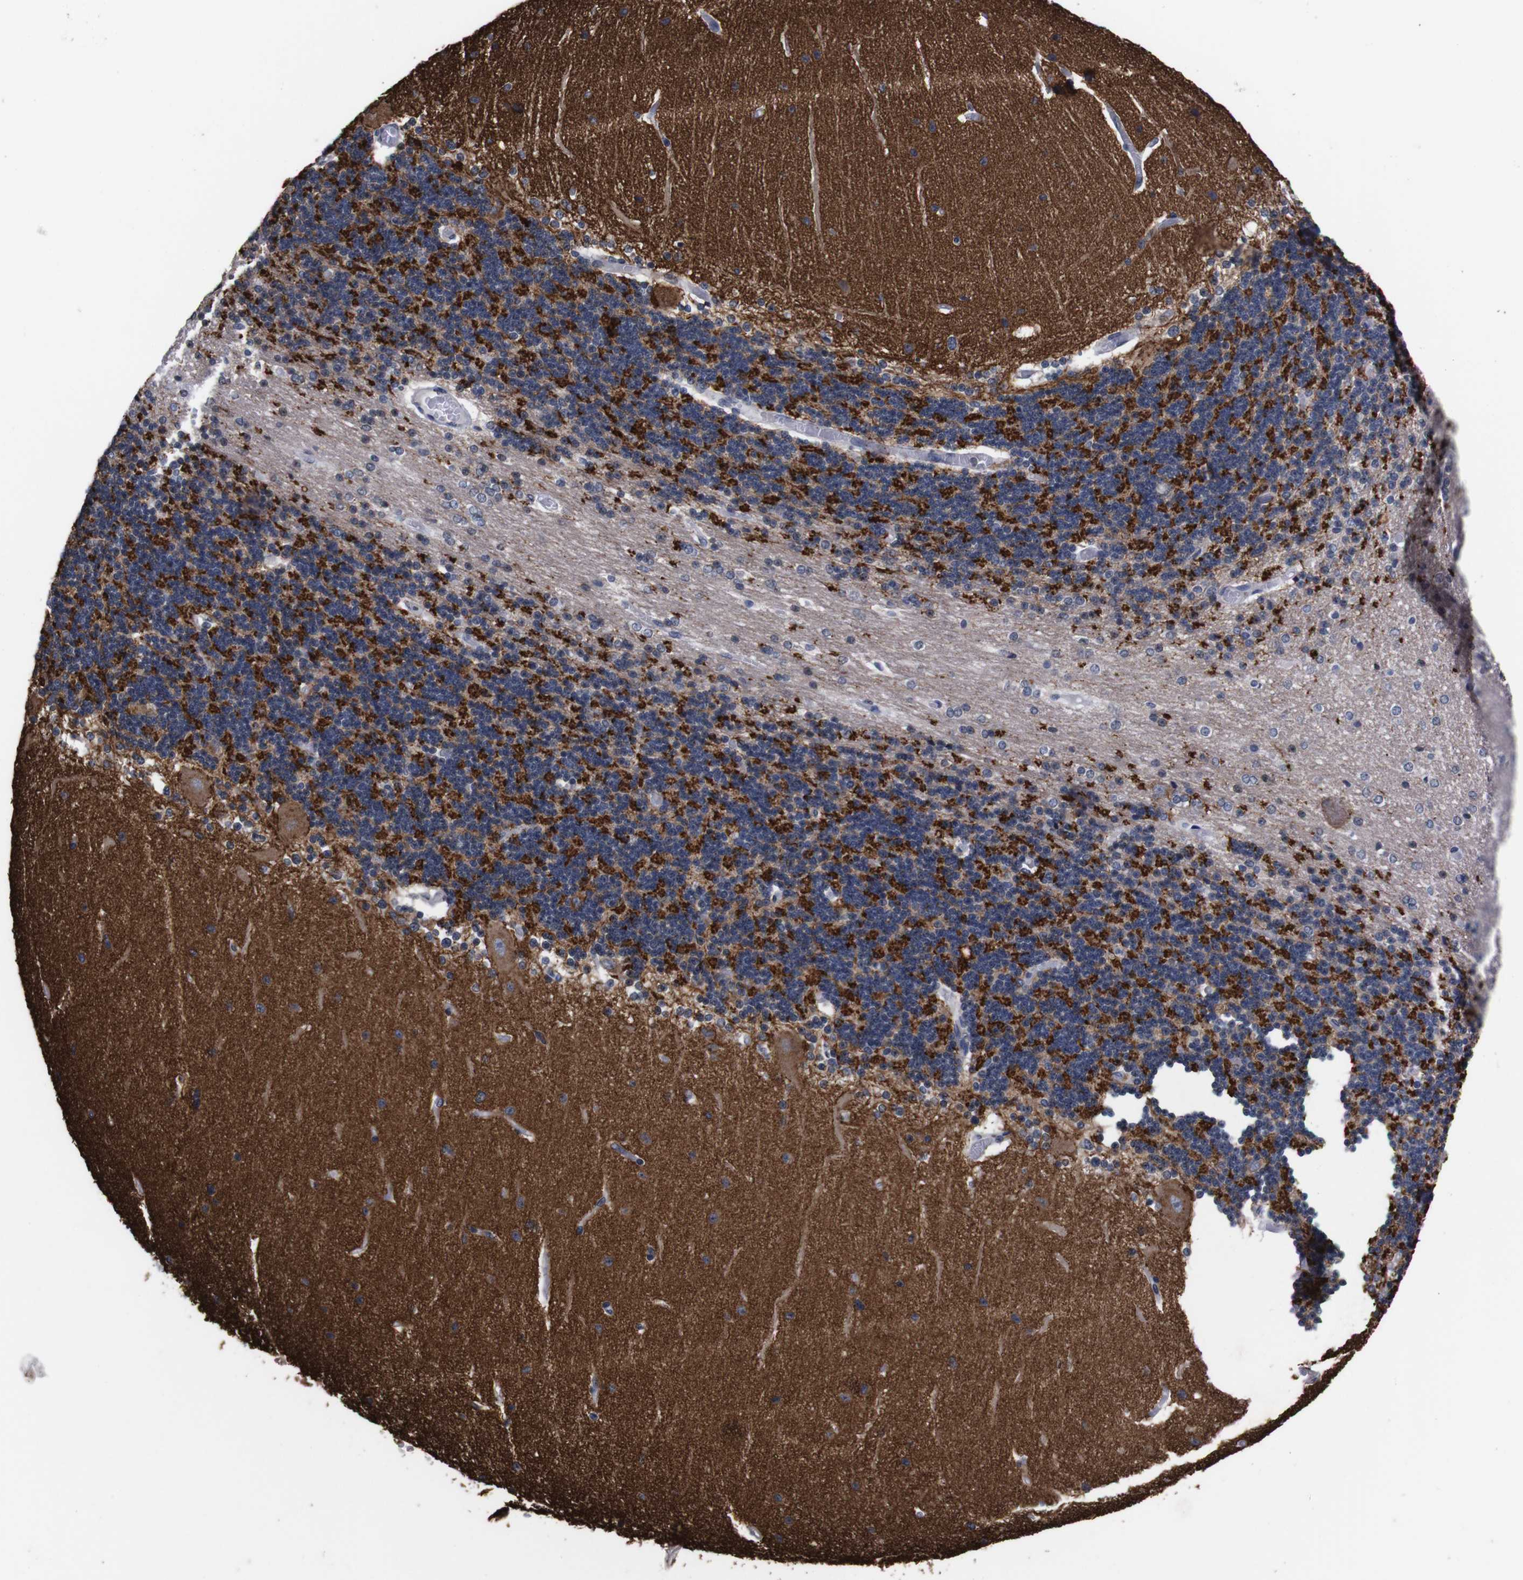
{"staining": {"intensity": "strong", "quantity": "<25%", "location": "cytoplasmic/membranous"}, "tissue": "cerebellum", "cell_type": "Cells in granular layer", "image_type": "normal", "snomed": [{"axis": "morphology", "description": "Normal tissue, NOS"}, {"axis": "topography", "description": "Cerebellum"}], "caption": "Strong cytoplasmic/membranous positivity is present in about <25% of cells in granular layer in unremarkable cerebellum.", "gene": "TNFRSF21", "patient": {"sex": "female", "age": 54}}